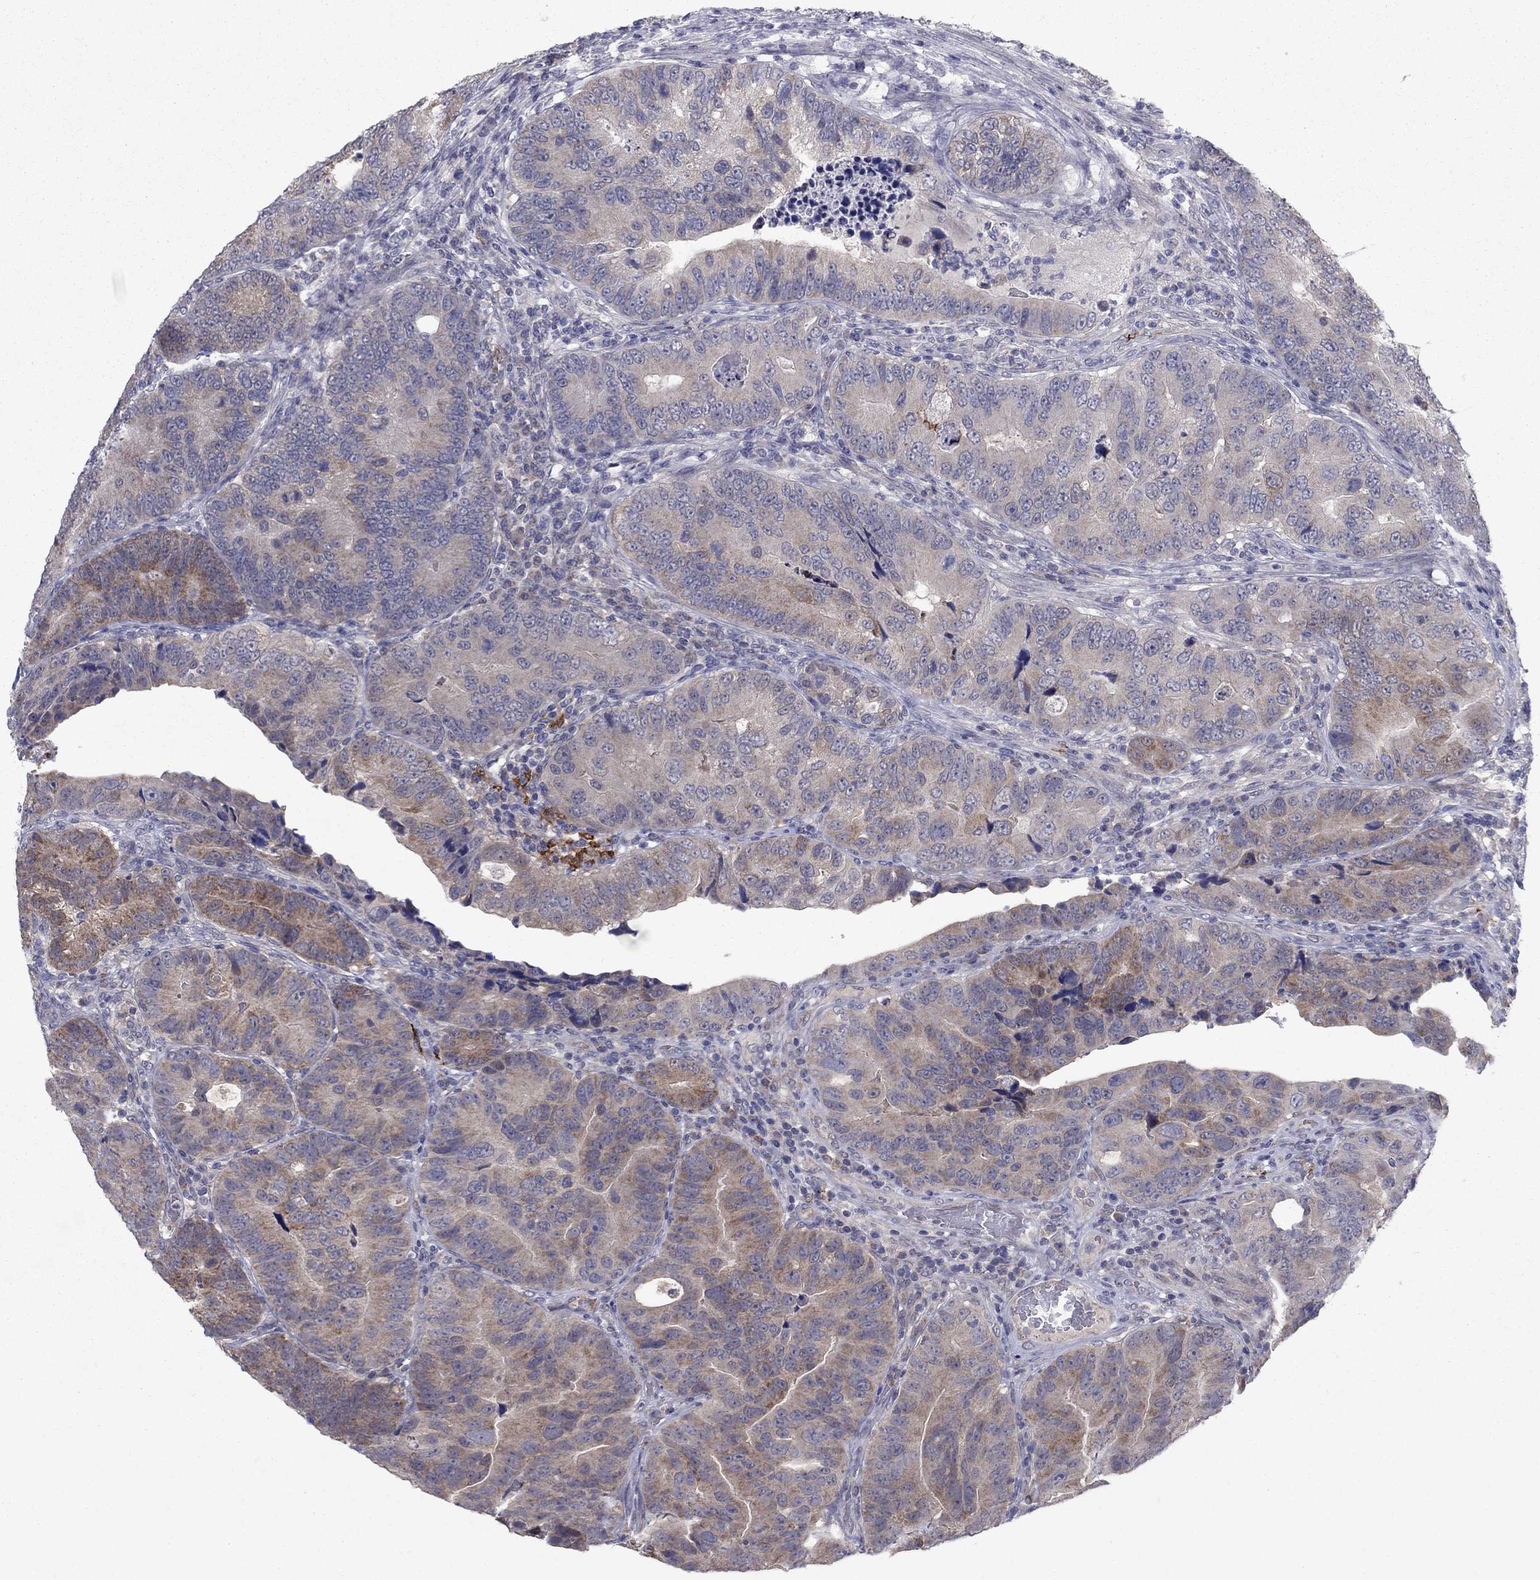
{"staining": {"intensity": "moderate", "quantity": "<25%", "location": "cytoplasmic/membranous"}, "tissue": "colorectal cancer", "cell_type": "Tumor cells", "image_type": "cancer", "snomed": [{"axis": "morphology", "description": "Adenocarcinoma, NOS"}, {"axis": "topography", "description": "Colon"}], "caption": "Human colorectal cancer stained with a protein marker reveals moderate staining in tumor cells.", "gene": "GRHPR", "patient": {"sex": "female", "age": 72}}